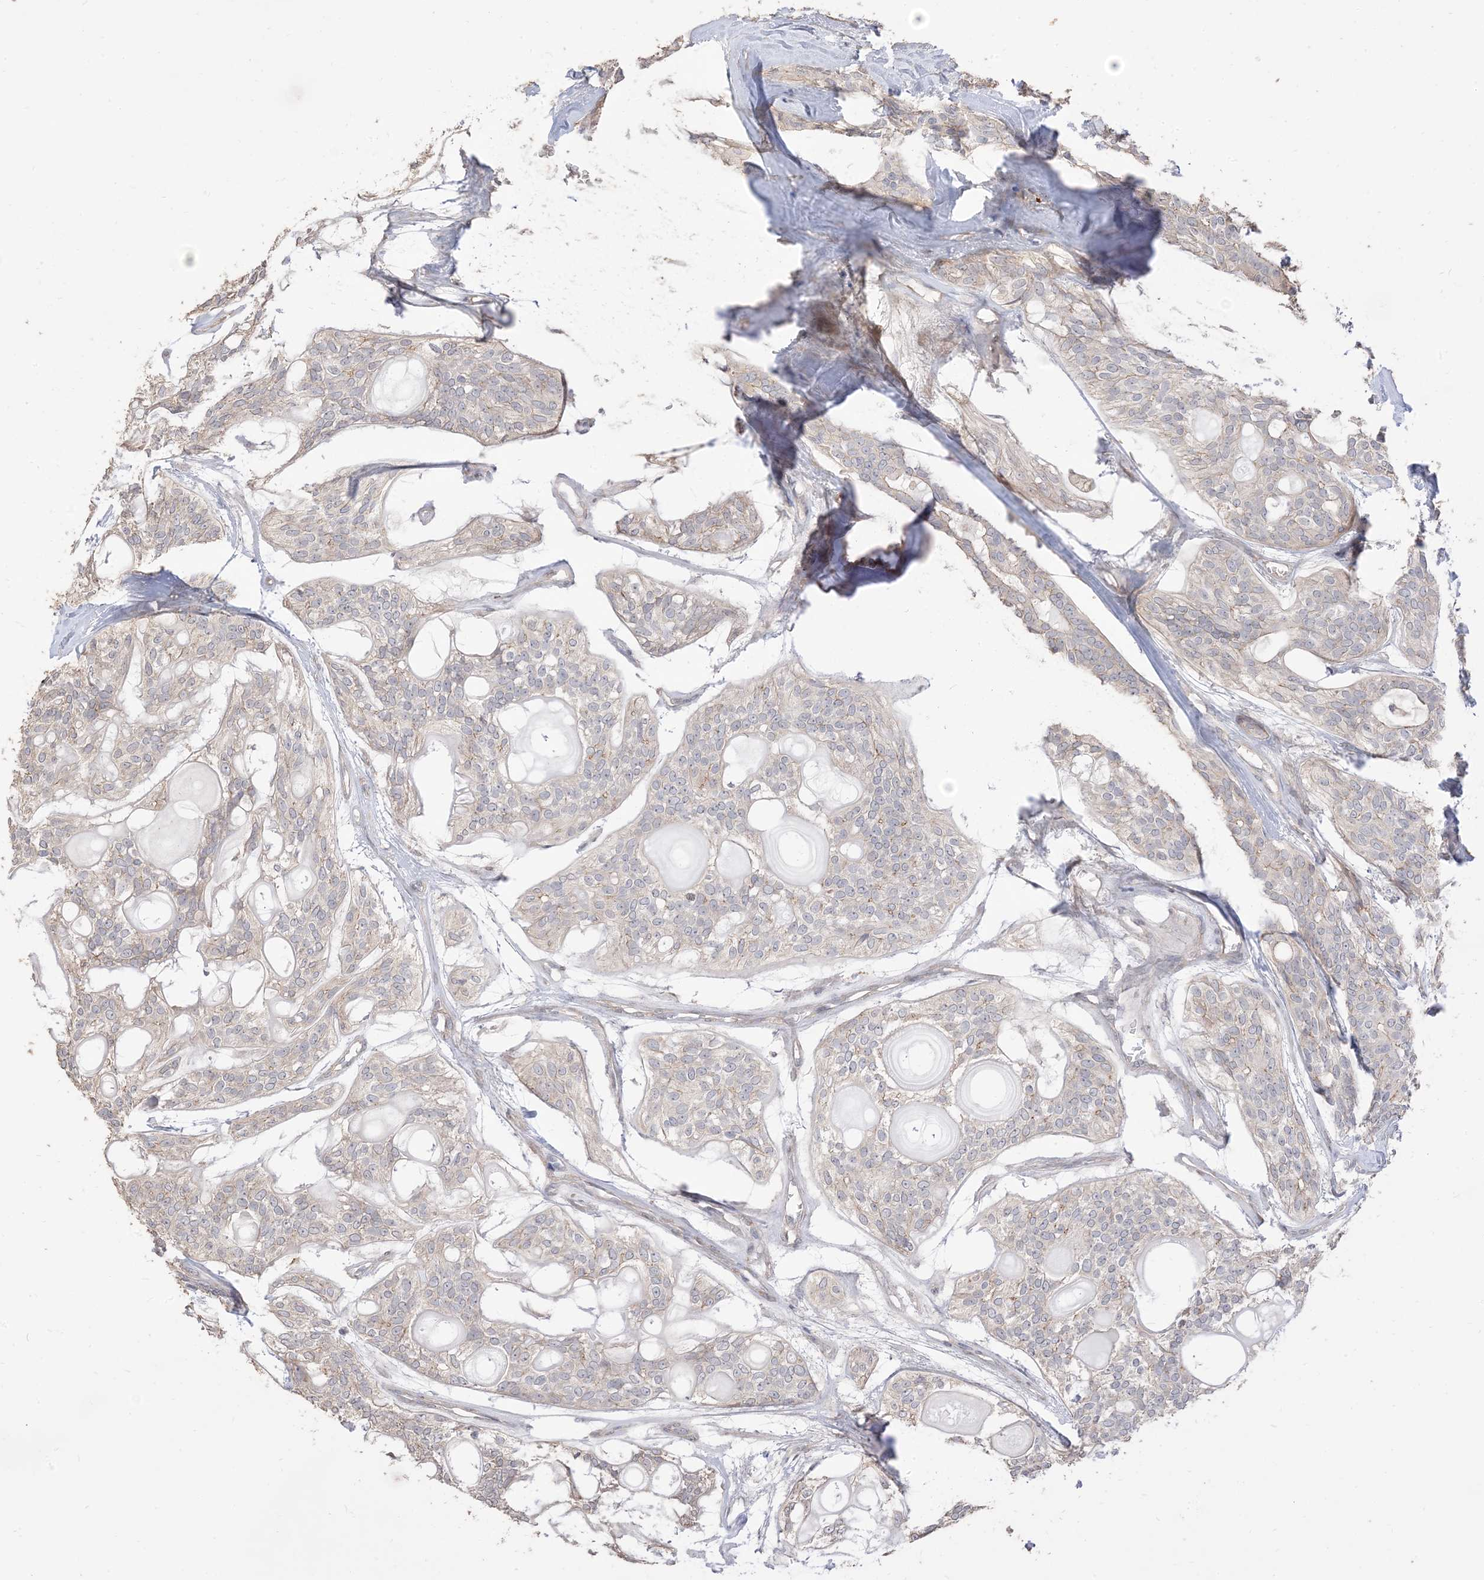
{"staining": {"intensity": "negative", "quantity": "none", "location": "none"}, "tissue": "head and neck cancer", "cell_type": "Tumor cells", "image_type": "cancer", "snomed": [{"axis": "morphology", "description": "Adenocarcinoma, NOS"}, {"axis": "topography", "description": "Head-Neck"}], "caption": "Tumor cells are negative for protein expression in human adenocarcinoma (head and neck). (DAB immunohistochemistry (IHC), high magnification).", "gene": "RNF175", "patient": {"sex": "male", "age": 66}}